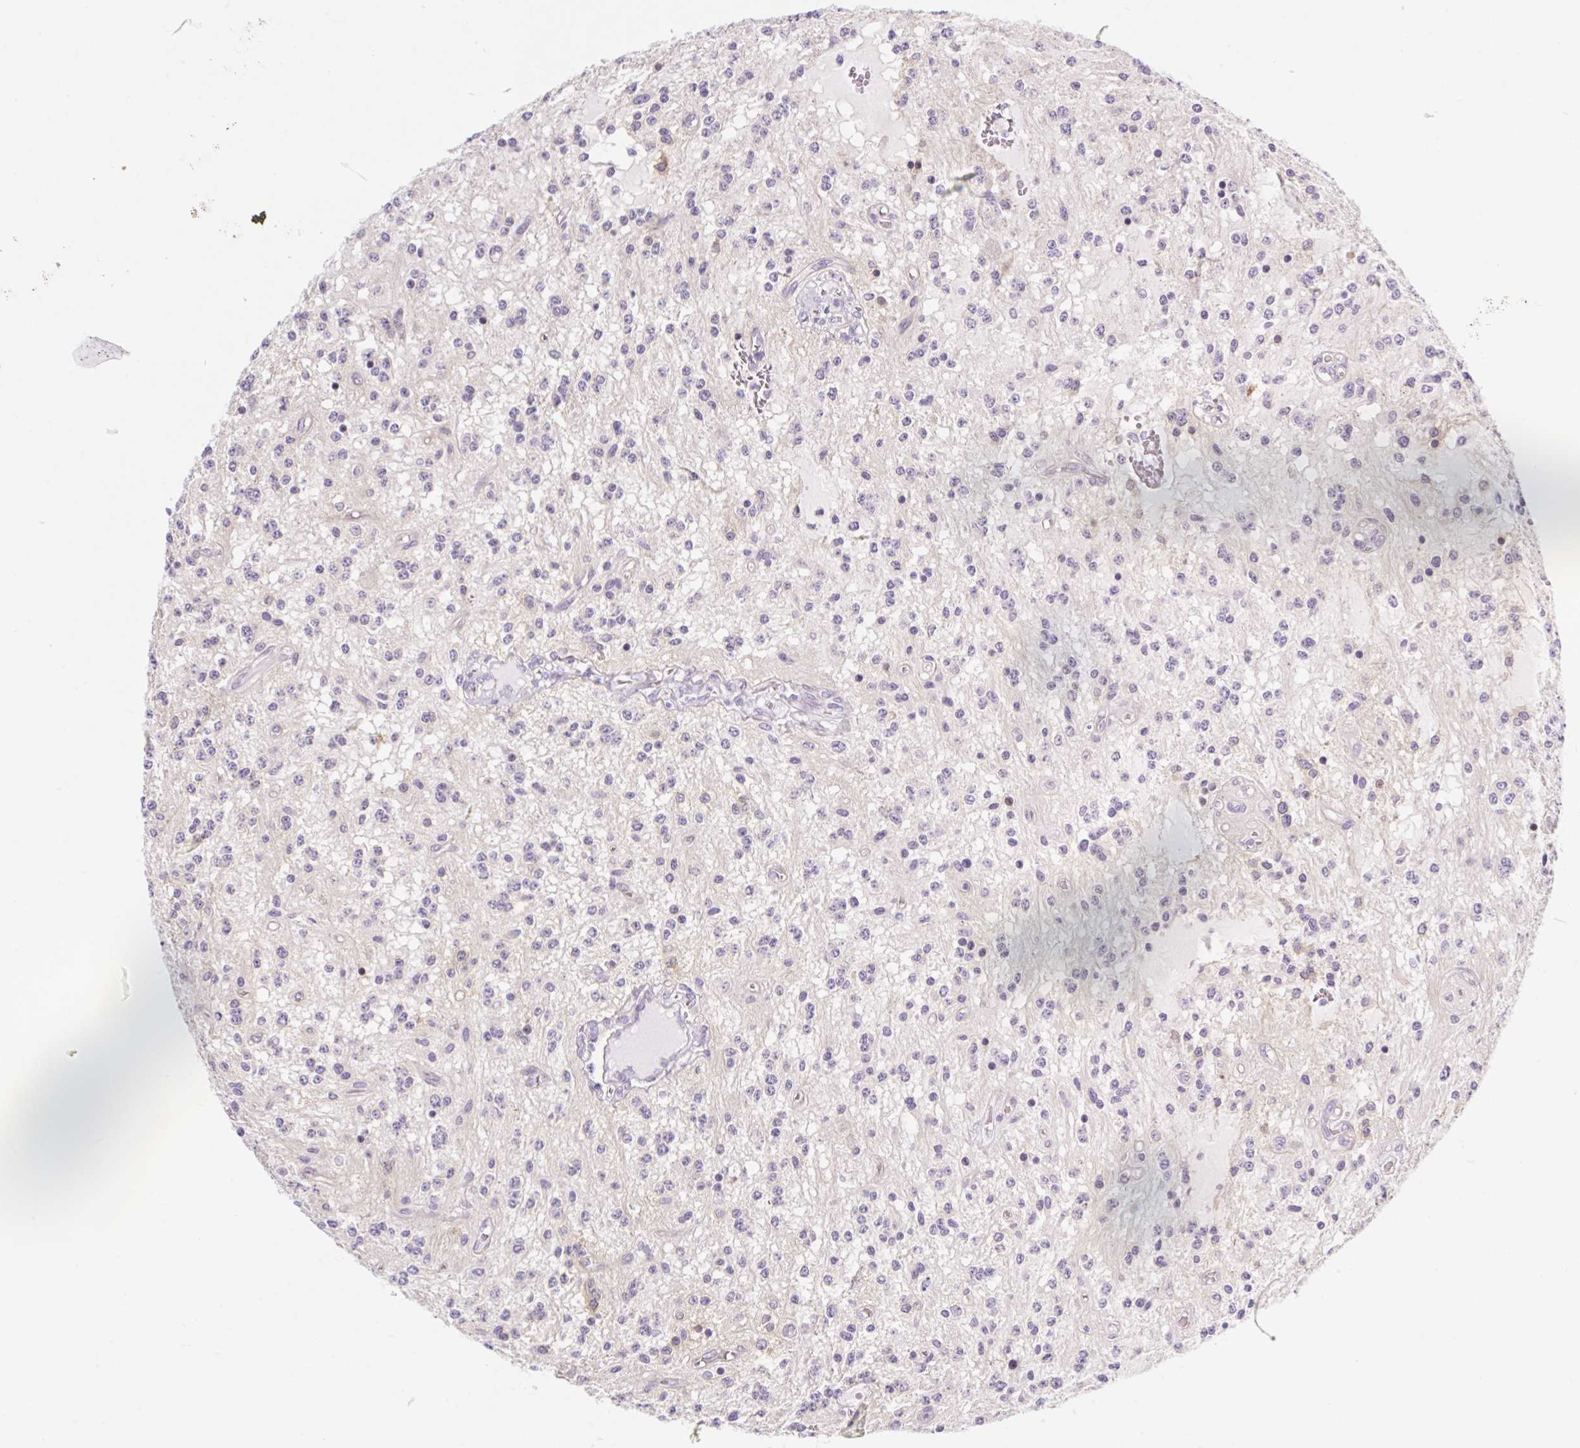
{"staining": {"intensity": "negative", "quantity": "none", "location": "none"}, "tissue": "glioma", "cell_type": "Tumor cells", "image_type": "cancer", "snomed": [{"axis": "morphology", "description": "Glioma, malignant, Low grade"}, {"axis": "topography", "description": "Cerebellum"}], "caption": "Tumor cells show no significant protein staining in glioma.", "gene": "BCAS1", "patient": {"sex": "female", "age": 14}}